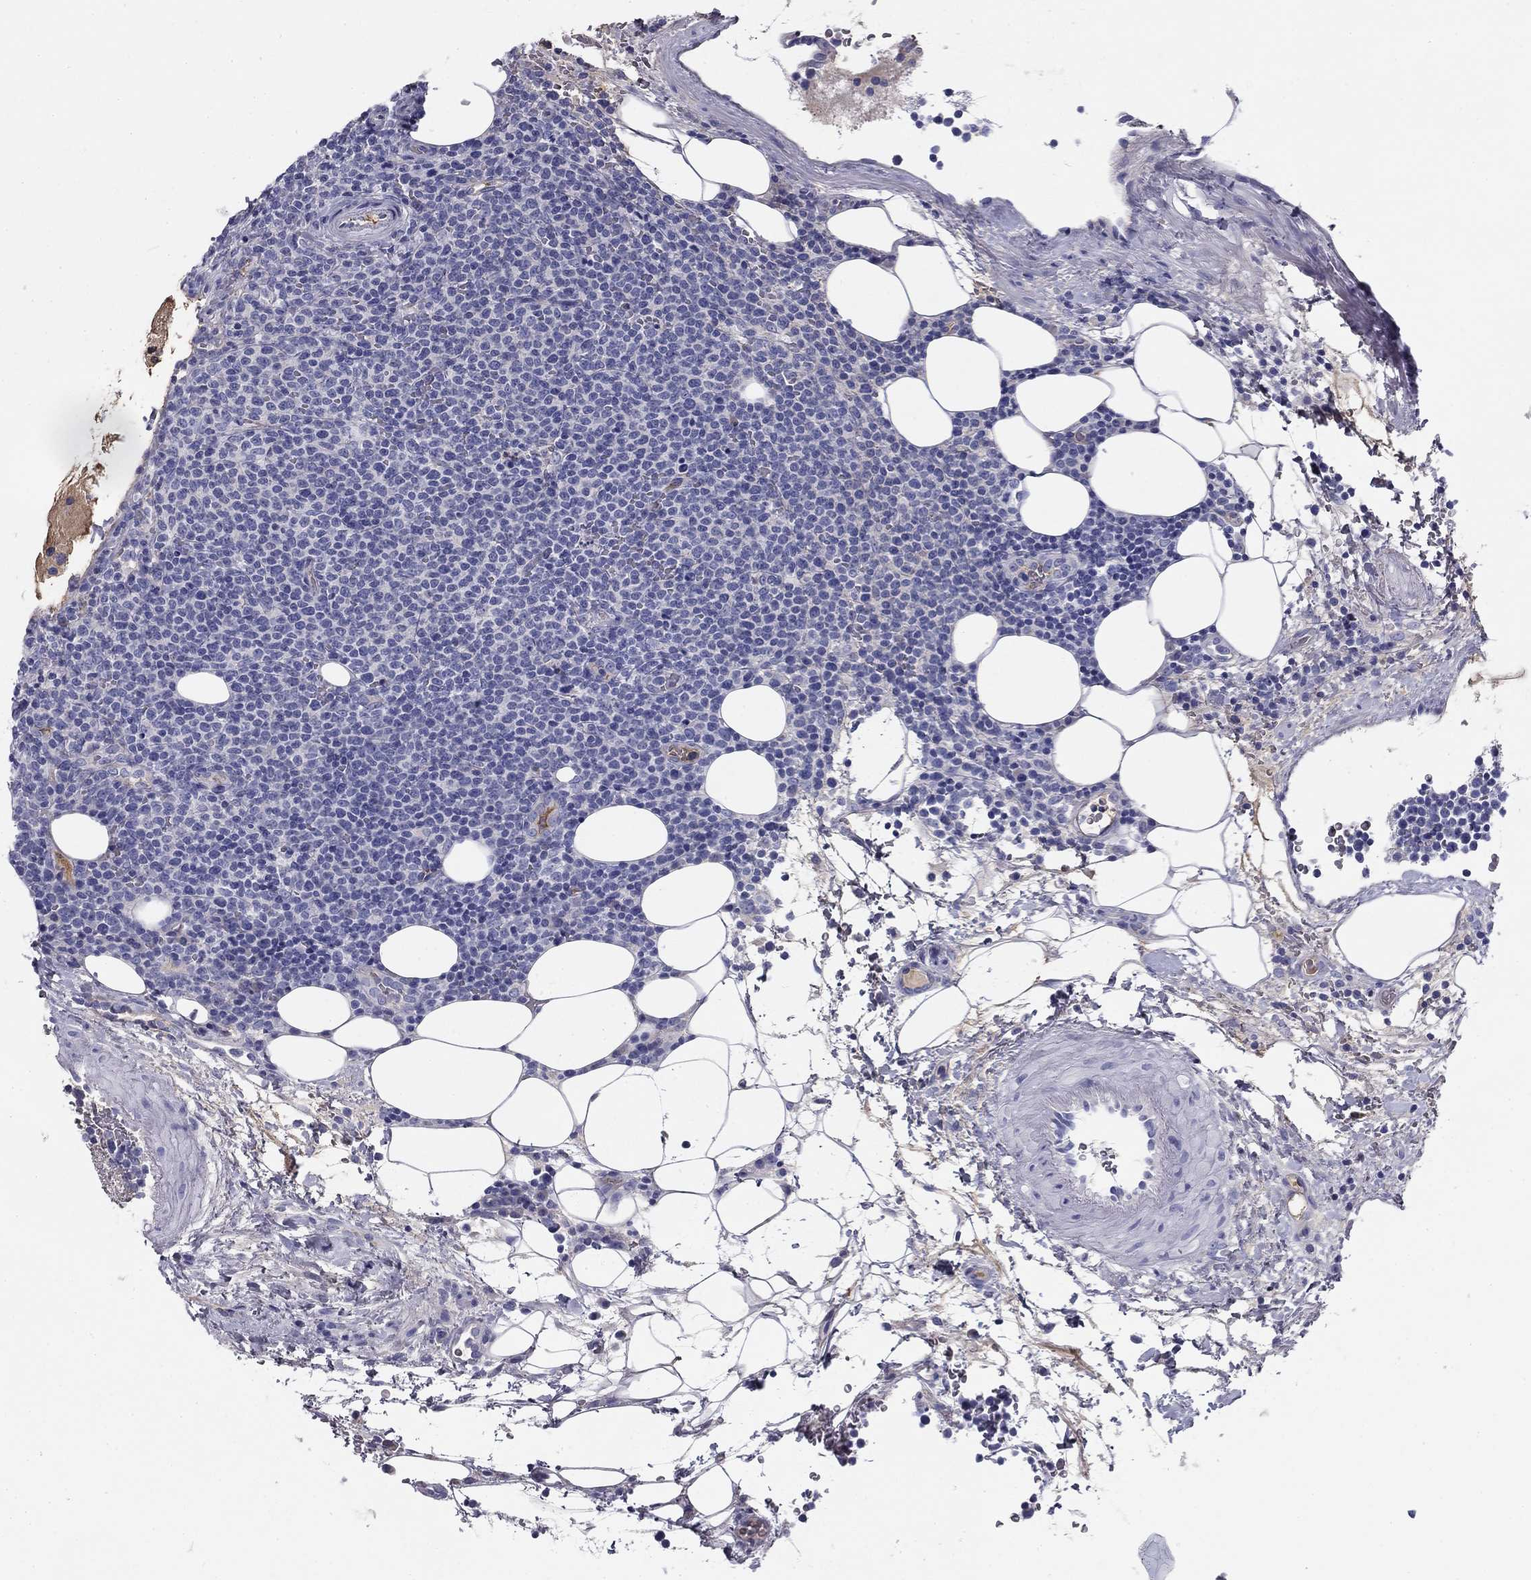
{"staining": {"intensity": "negative", "quantity": "none", "location": "none"}, "tissue": "lymphoma", "cell_type": "Tumor cells", "image_type": "cancer", "snomed": [{"axis": "morphology", "description": "Malignant lymphoma, non-Hodgkin's type, High grade"}, {"axis": "topography", "description": "Lymph node"}], "caption": "Immunohistochemistry of malignant lymphoma, non-Hodgkin's type (high-grade) reveals no positivity in tumor cells. The staining is performed using DAB (3,3'-diaminobenzidine) brown chromogen with nuclei counter-stained in using hematoxylin.", "gene": "CPLX4", "patient": {"sex": "male", "age": 61}}